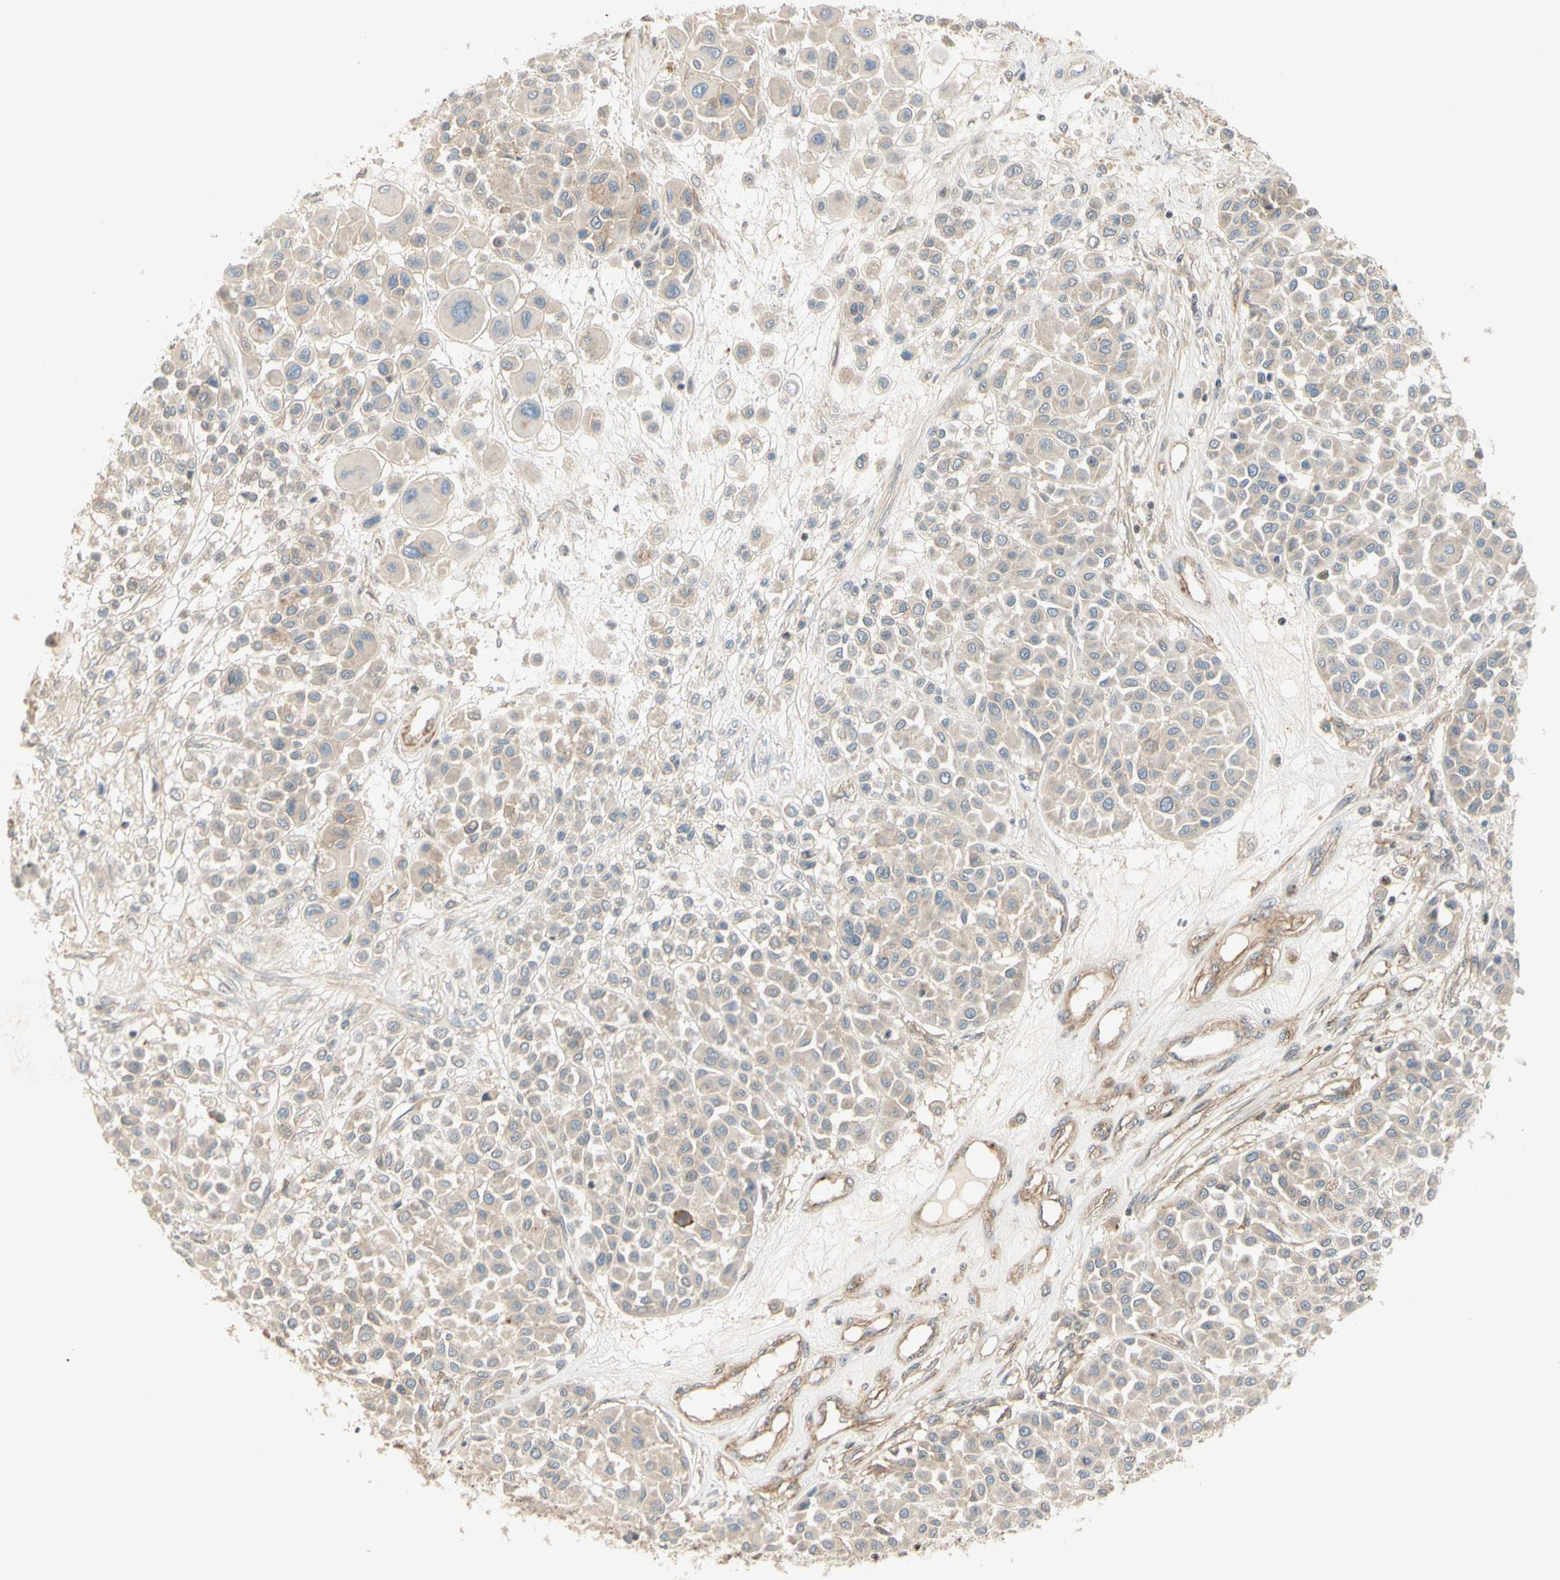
{"staining": {"intensity": "weak", "quantity": ">75%", "location": "cytoplasmic/membranous"}, "tissue": "melanoma", "cell_type": "Tumor cells", "image_type": "cancer", "snomed": [{"axis": "morphology", "description": "Malignant melanoma, Metastatic site"}, {"axis": "topography", "description": "Soft tissue"}], "caption": "Human malignant melanoma (metastatic site) stained with a brown dye exhibits weak cytoplasmic/membranous positive staining in about >75% of tumor cells.", "gene": "NFYA", "patient": {"sex": "male", "age": 41}}